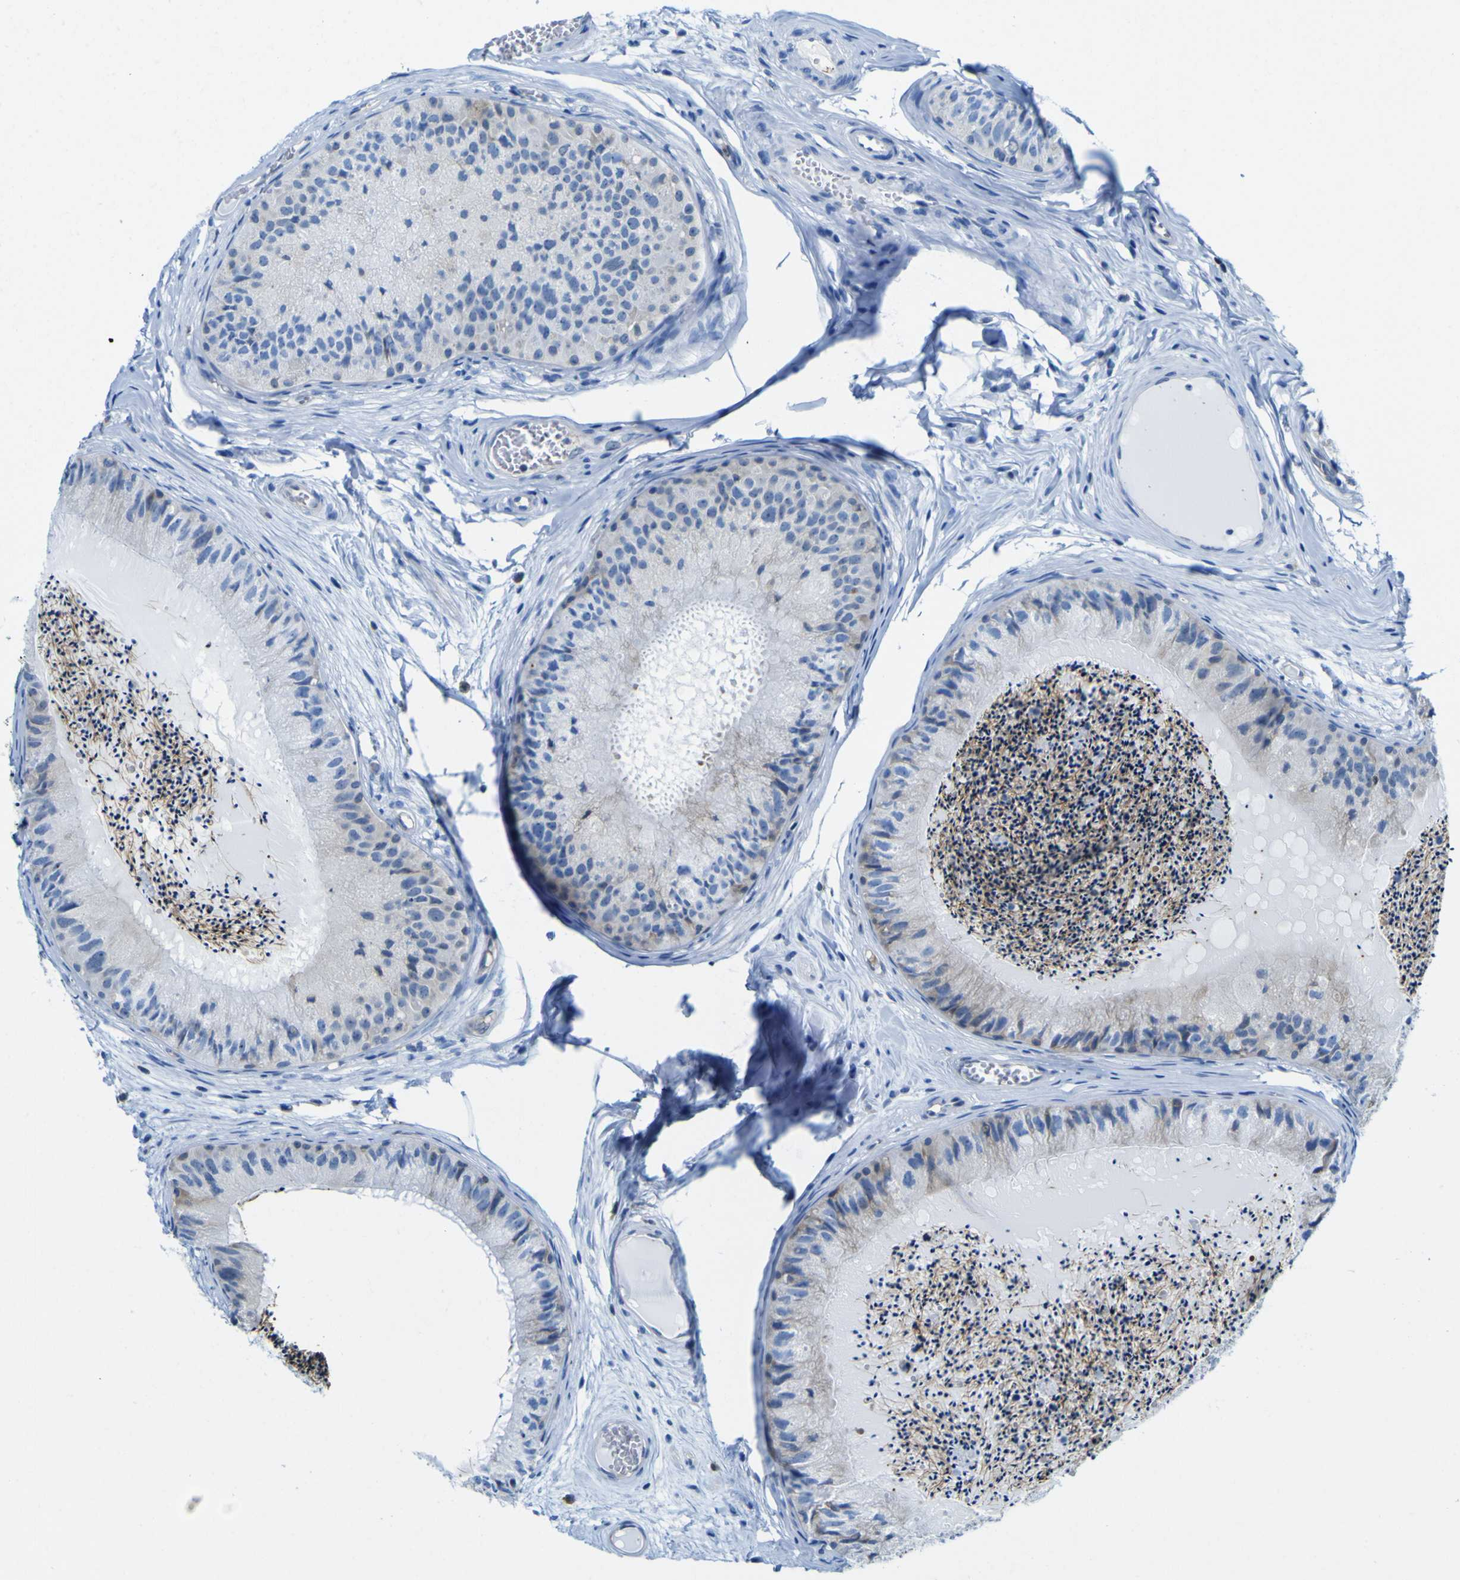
{"staining": {"intensity": "moderate", "quantity": "<25%", "location": "cytoplasmic/membranous"}, "tissue": "epididymis", "cell_type": "Glandular cells", "image_type": "normal", "snomed": [{"axis": "morphology", "description": "Normal tissue, NOS"}, {"axis": "topography", "description": "Epididymis"}], "caption": "Protein staining by immunohistochemistry exhibits moderate cytoplasmic/membranous positivity in approximately <25% of glandular cells in unremarkable epididymis.", "gene": "ABHD3", "patient": {"sex": "male", "age": 31}}